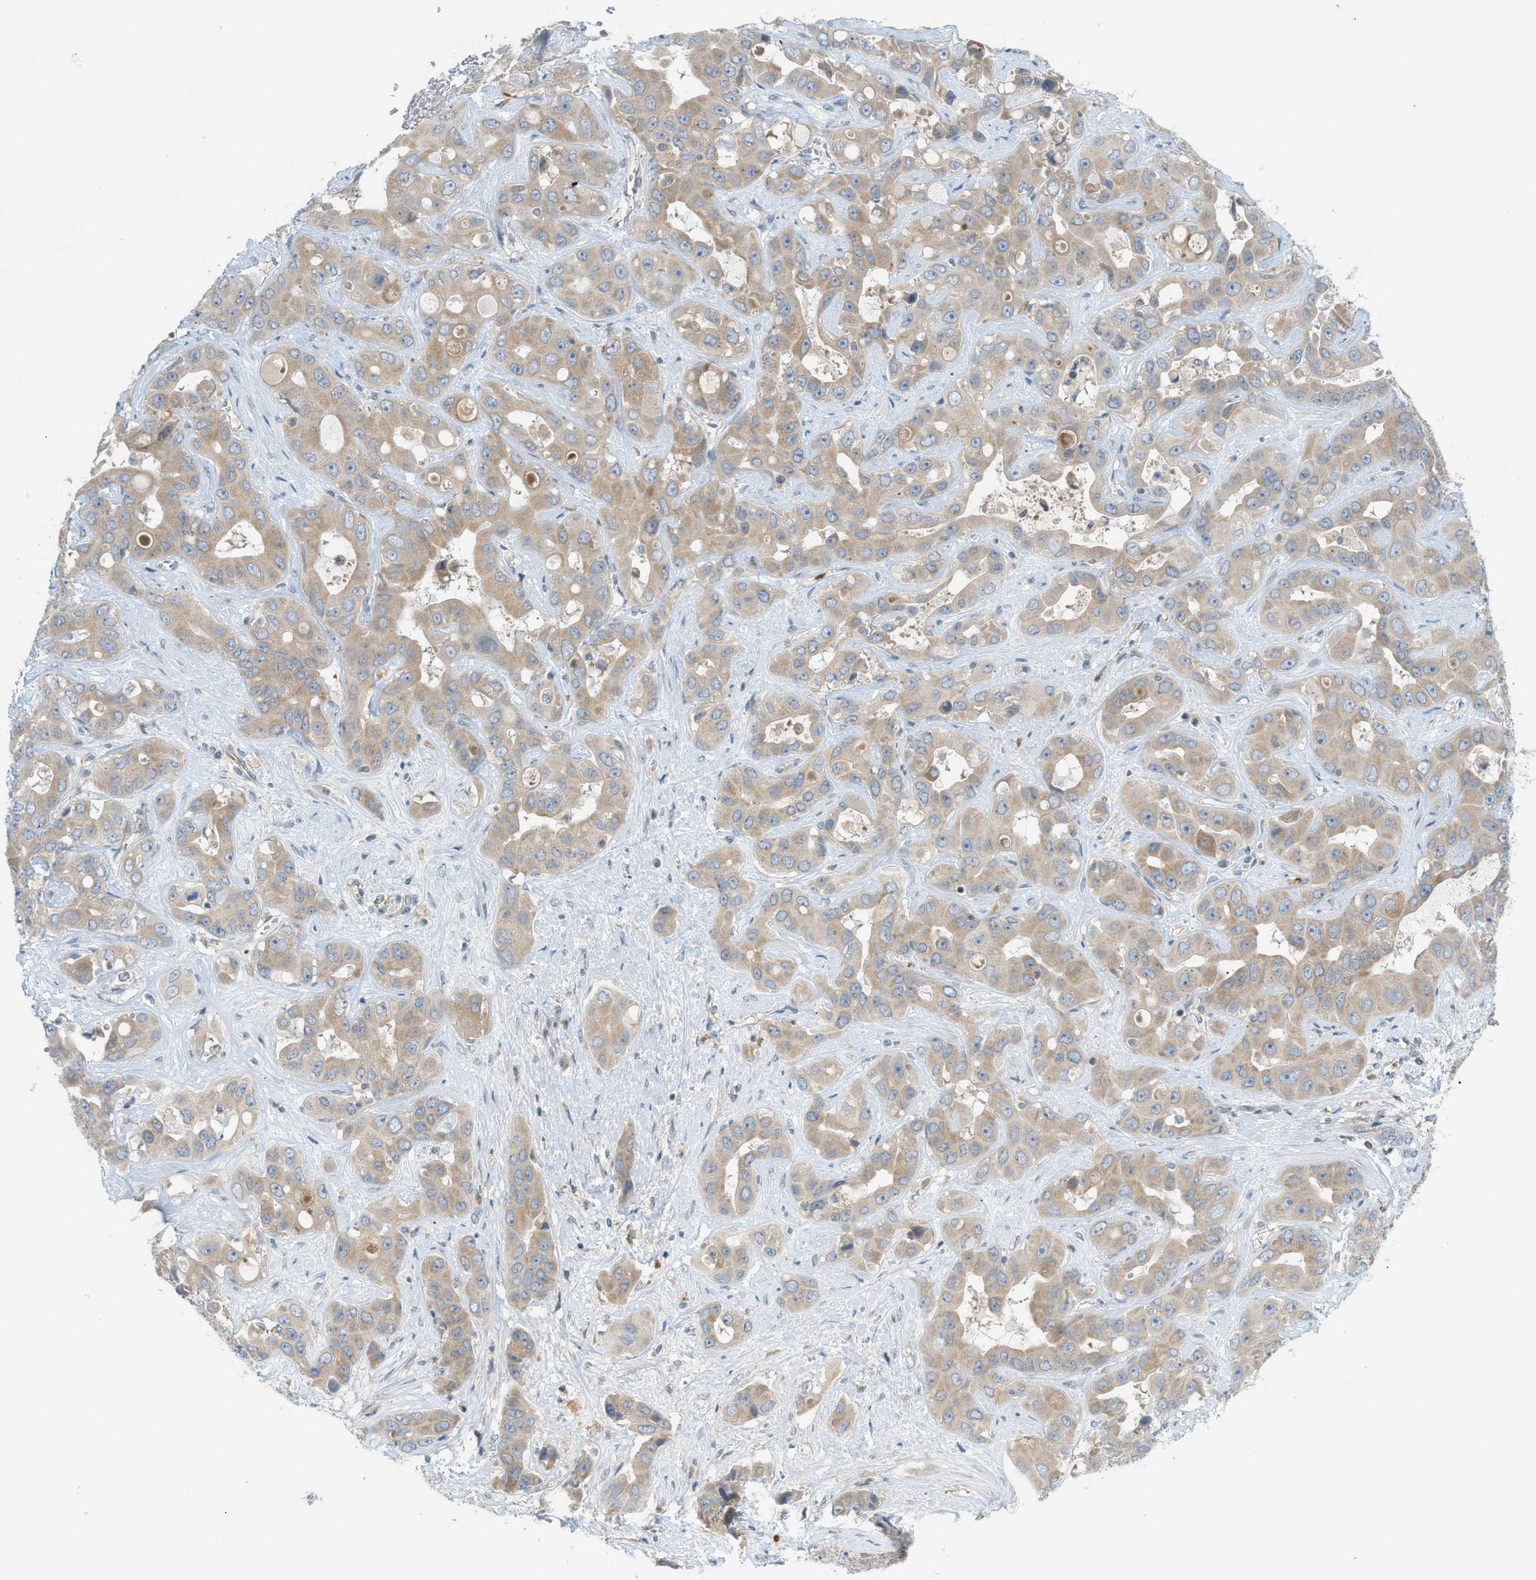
{"staining": {"intensity": "weak", "quantity": ">75%", "location": "cytoplasmic/membranous"}, "tissue": "liver cancer", "cell_type": "Tumor cells", "image_type": "cancer", "snomed": [{"axis": "morphology", "description": "Cholangiocarcinoma"}, {"axis": "topography", "description": "Liver"}], "caption": "Protein staining of liver cholangiocarcinoma tissue demonstrates weak cytoplasmic/membranous positivity in about >75% of tumor cells.", "gene": "DYRK1A", "patient": {"sex": "female", "age": 52}}